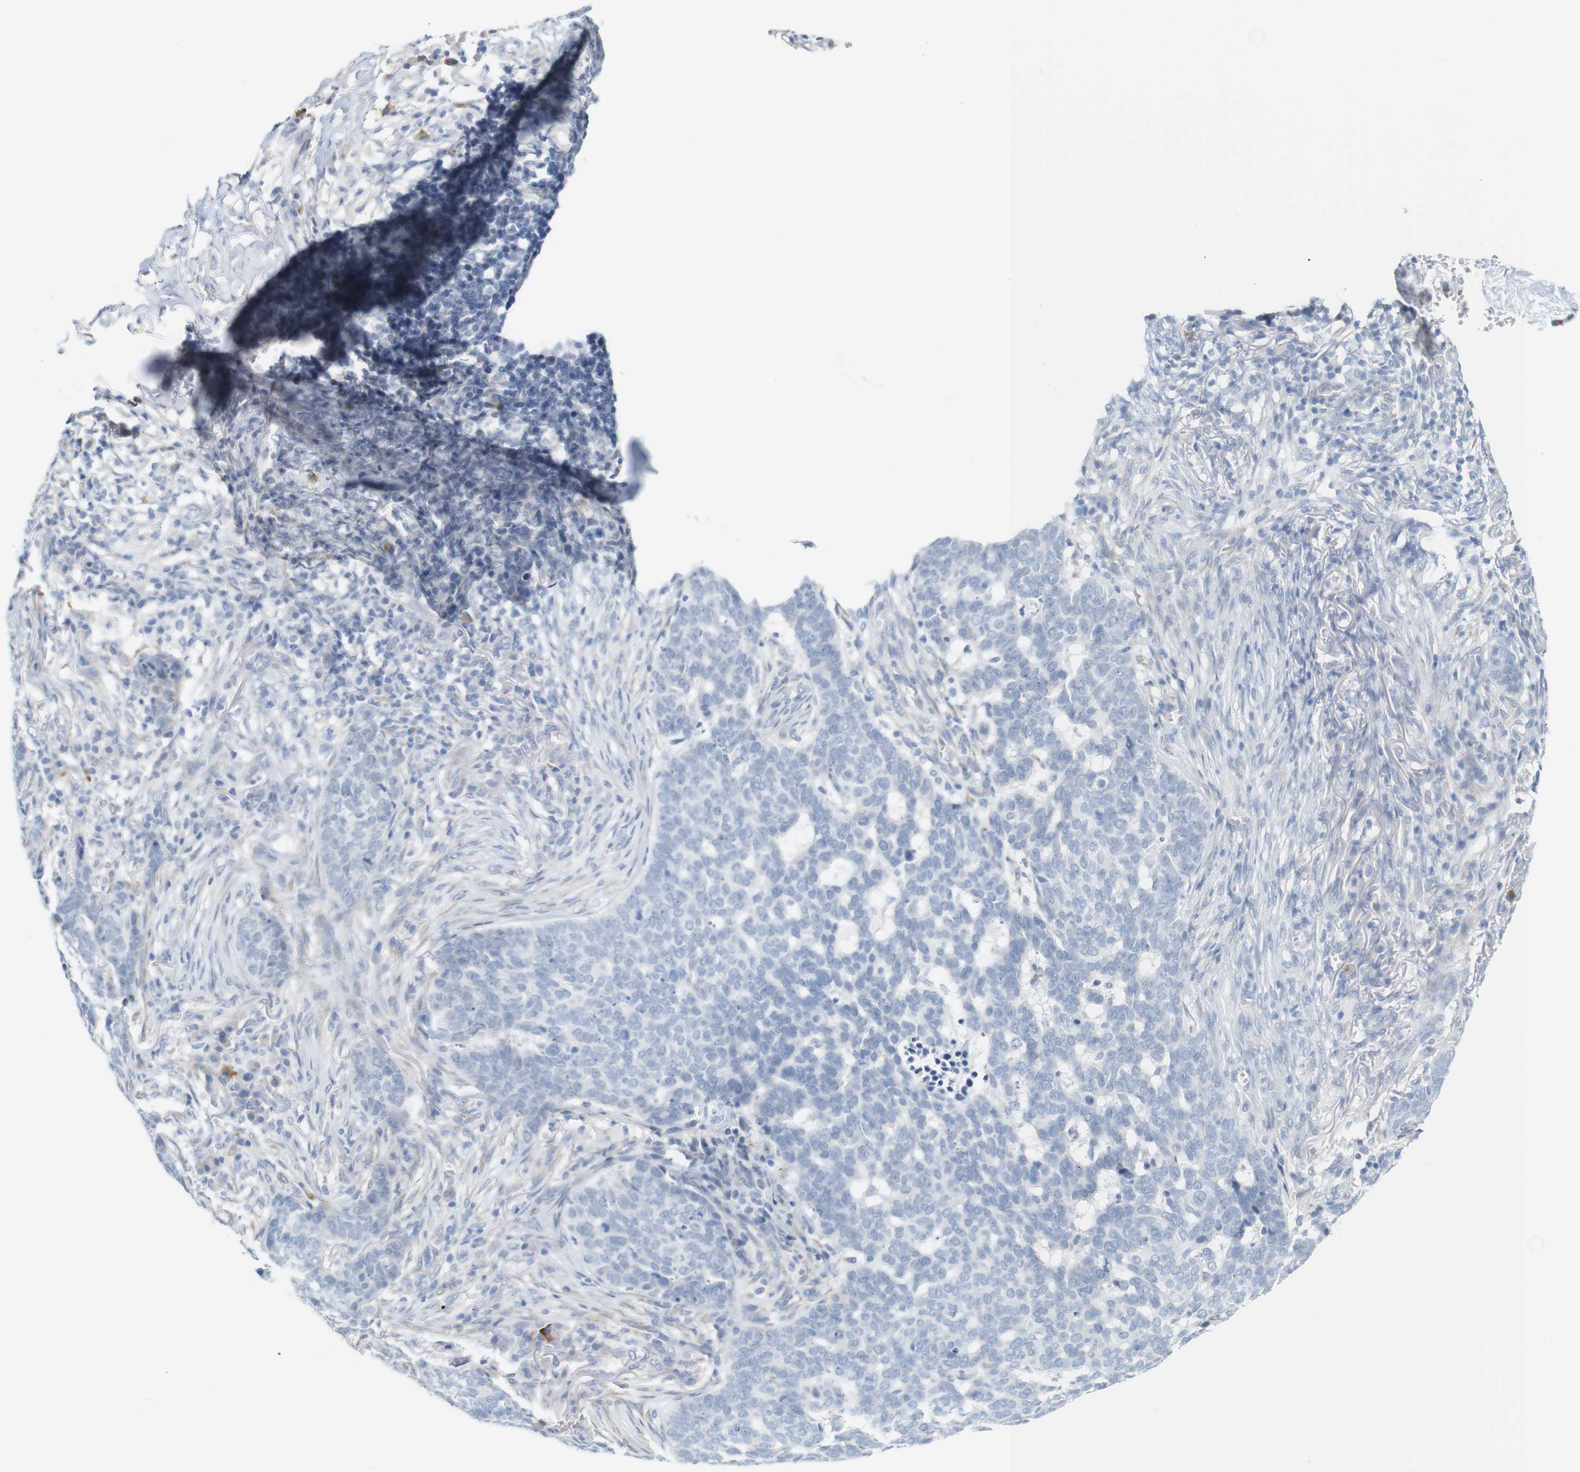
{"staining": {"intensity": "negative", "quantity": "none", "location": "none"}, "tissue": "skin cancer", "cell_type": "Tumor cells", "image_type": "cancer", "snomed": [{"axis": "morphology", "description": "Basal cell carcinoma"}, {"axis": "topography", "description": "Skin"}], "caption": "Tumor cells are negative for protein expression in human skin cancer (basal cell carcinoma).", "gene": "RGS9", "patient": {"sex": "male", "age": 85}}